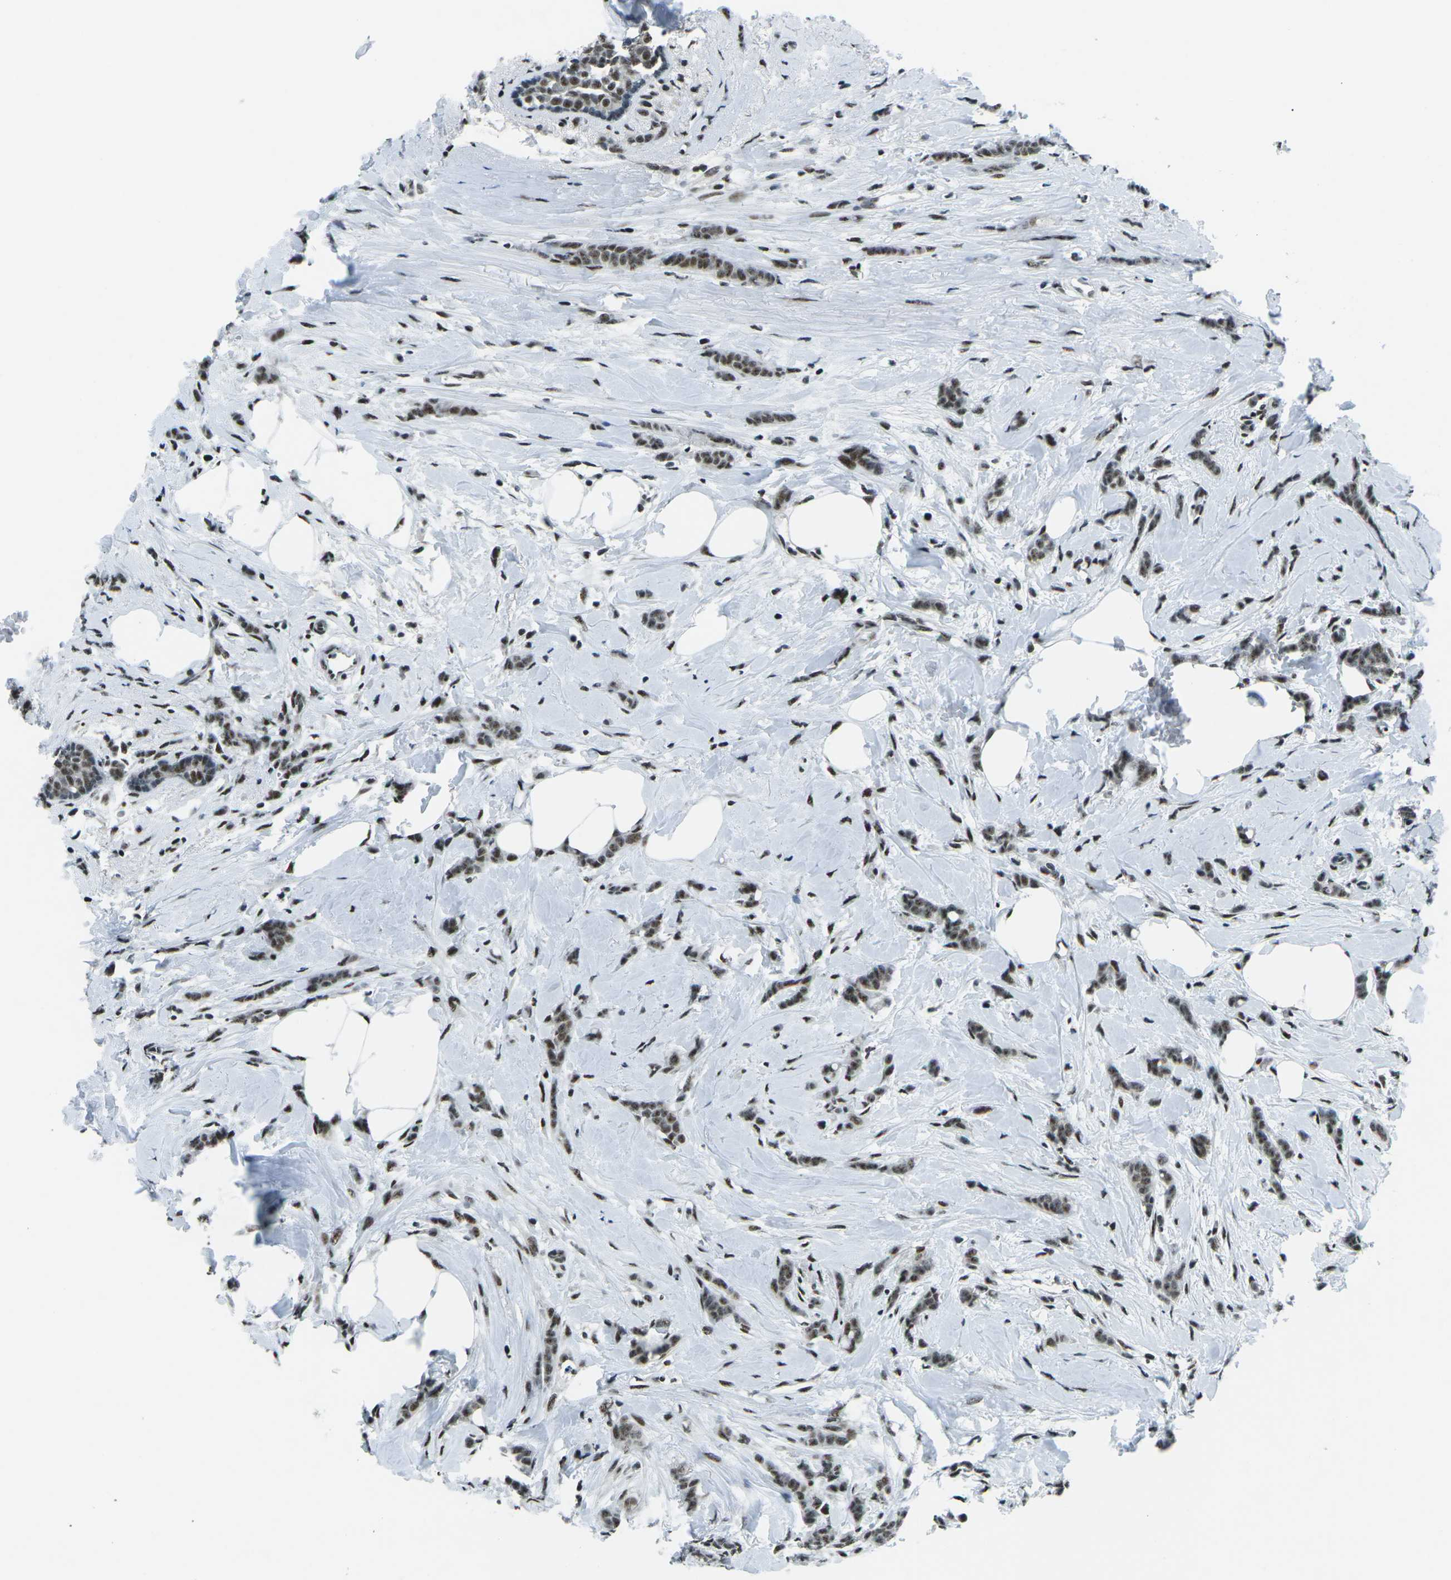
{"staining": {"intensity": "moderate", "quantity": ">75%", "location": "nuclear"}, "tissue": "breast cancer", "cell_type": "Tumor cells", "image_type": "cancer", "snomed": [{"axis": "morphology", "description": "Lobular carcinoma, in situ"}, {"axis": "morphology", "description": "Lobular carcinoma"}, {"axis": "topography", "description": "Breast"}], "caption": "Brown immunohistochemical staining in human breast lobular carcinoma in situ reveals moderate nuclear staining in about >75% of tumor cells.", "gene": "RBL2", "patient": {"sex": "female", "age": 41}}